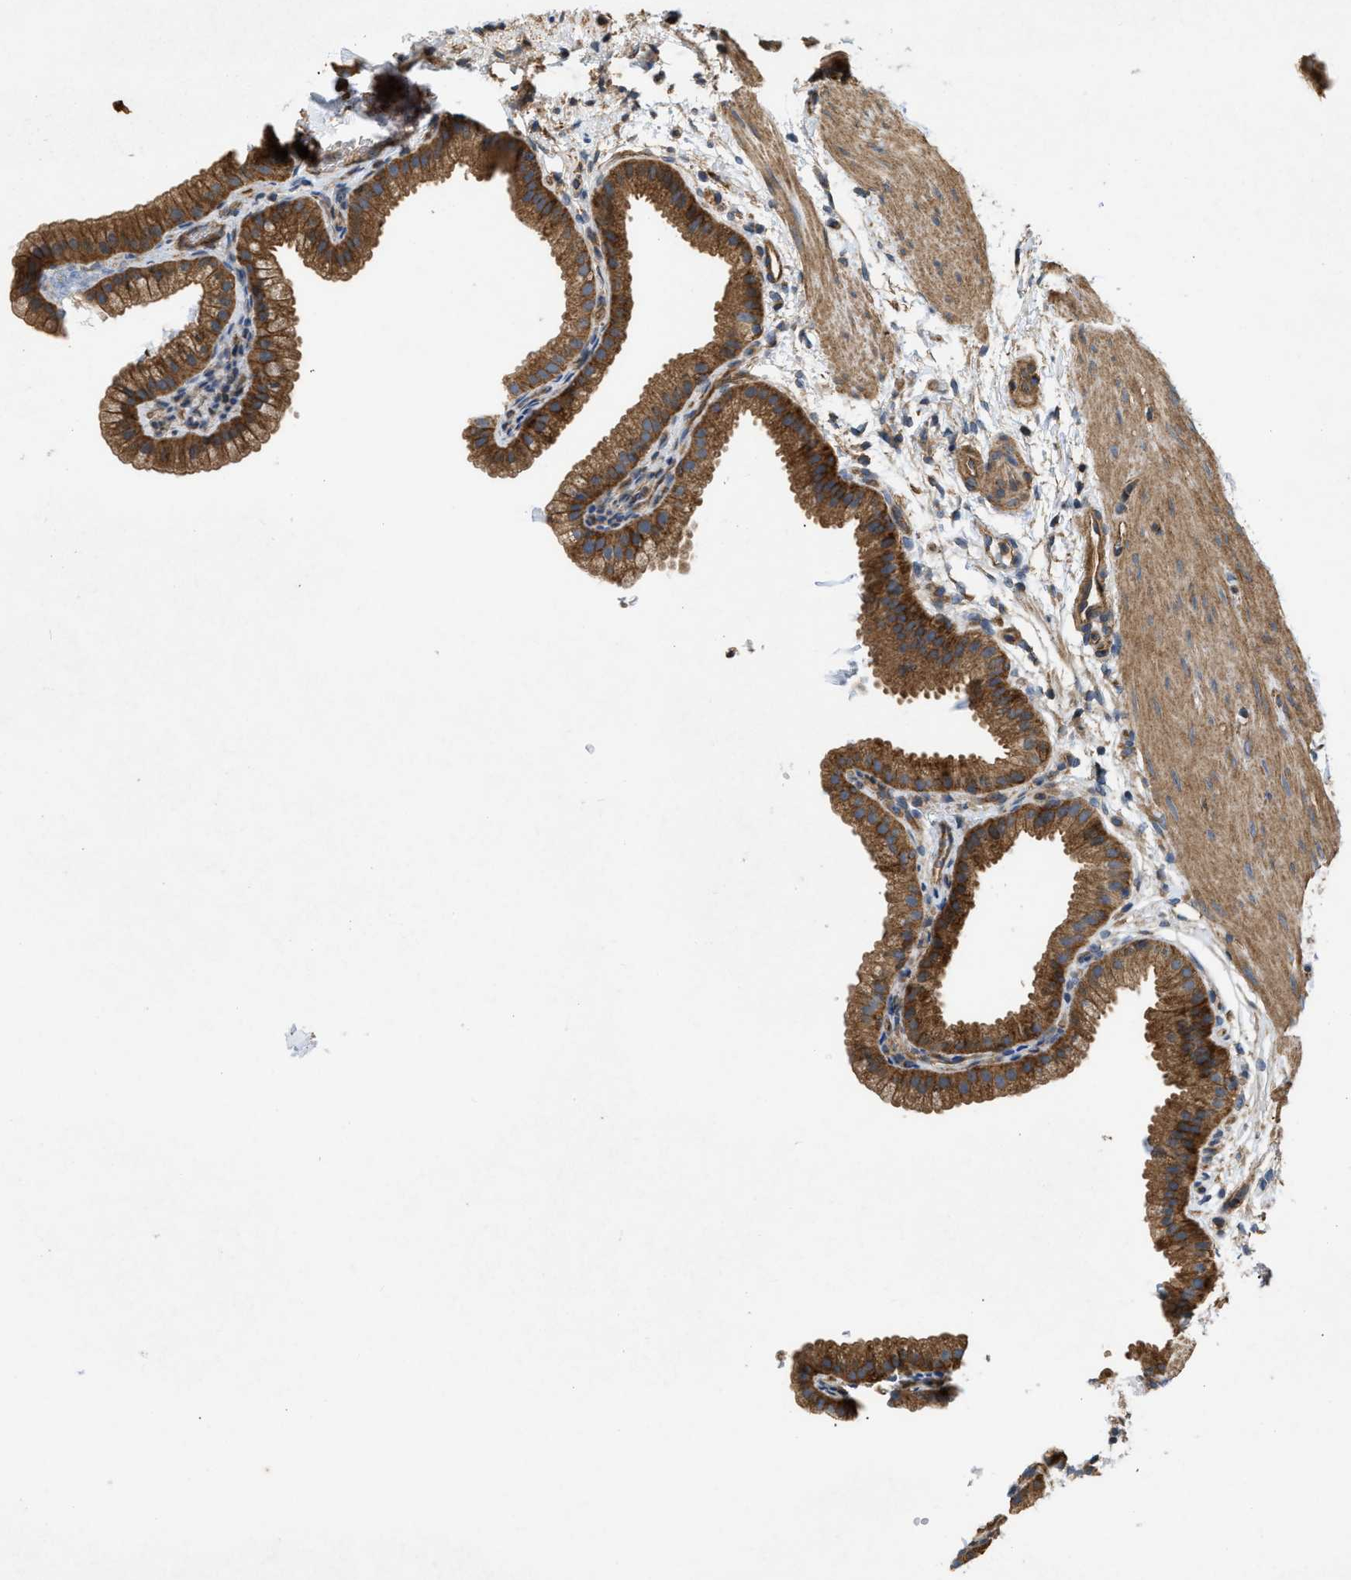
{"staining": {"intensity": "strong", "quantity": ">75%", "location": "cytoplasmic/membranous"}, "tissue": "gallbladder", "cell_type": "Glandular cells", "image_type": "normal", "snomed": [{"axis": "morphology", "description": "Normal tissue, NOS"}, {"axis": "topography", "description": "Gallbladder"}], "caption": "An image showing strong cytoplasmic/membranous staining in about >75% of glandular cells in benign gallbladder, as visualized by brown immunohistochemical staining.", "gene": "GNB4", "patient": {"sex": "female", "age": 64}}